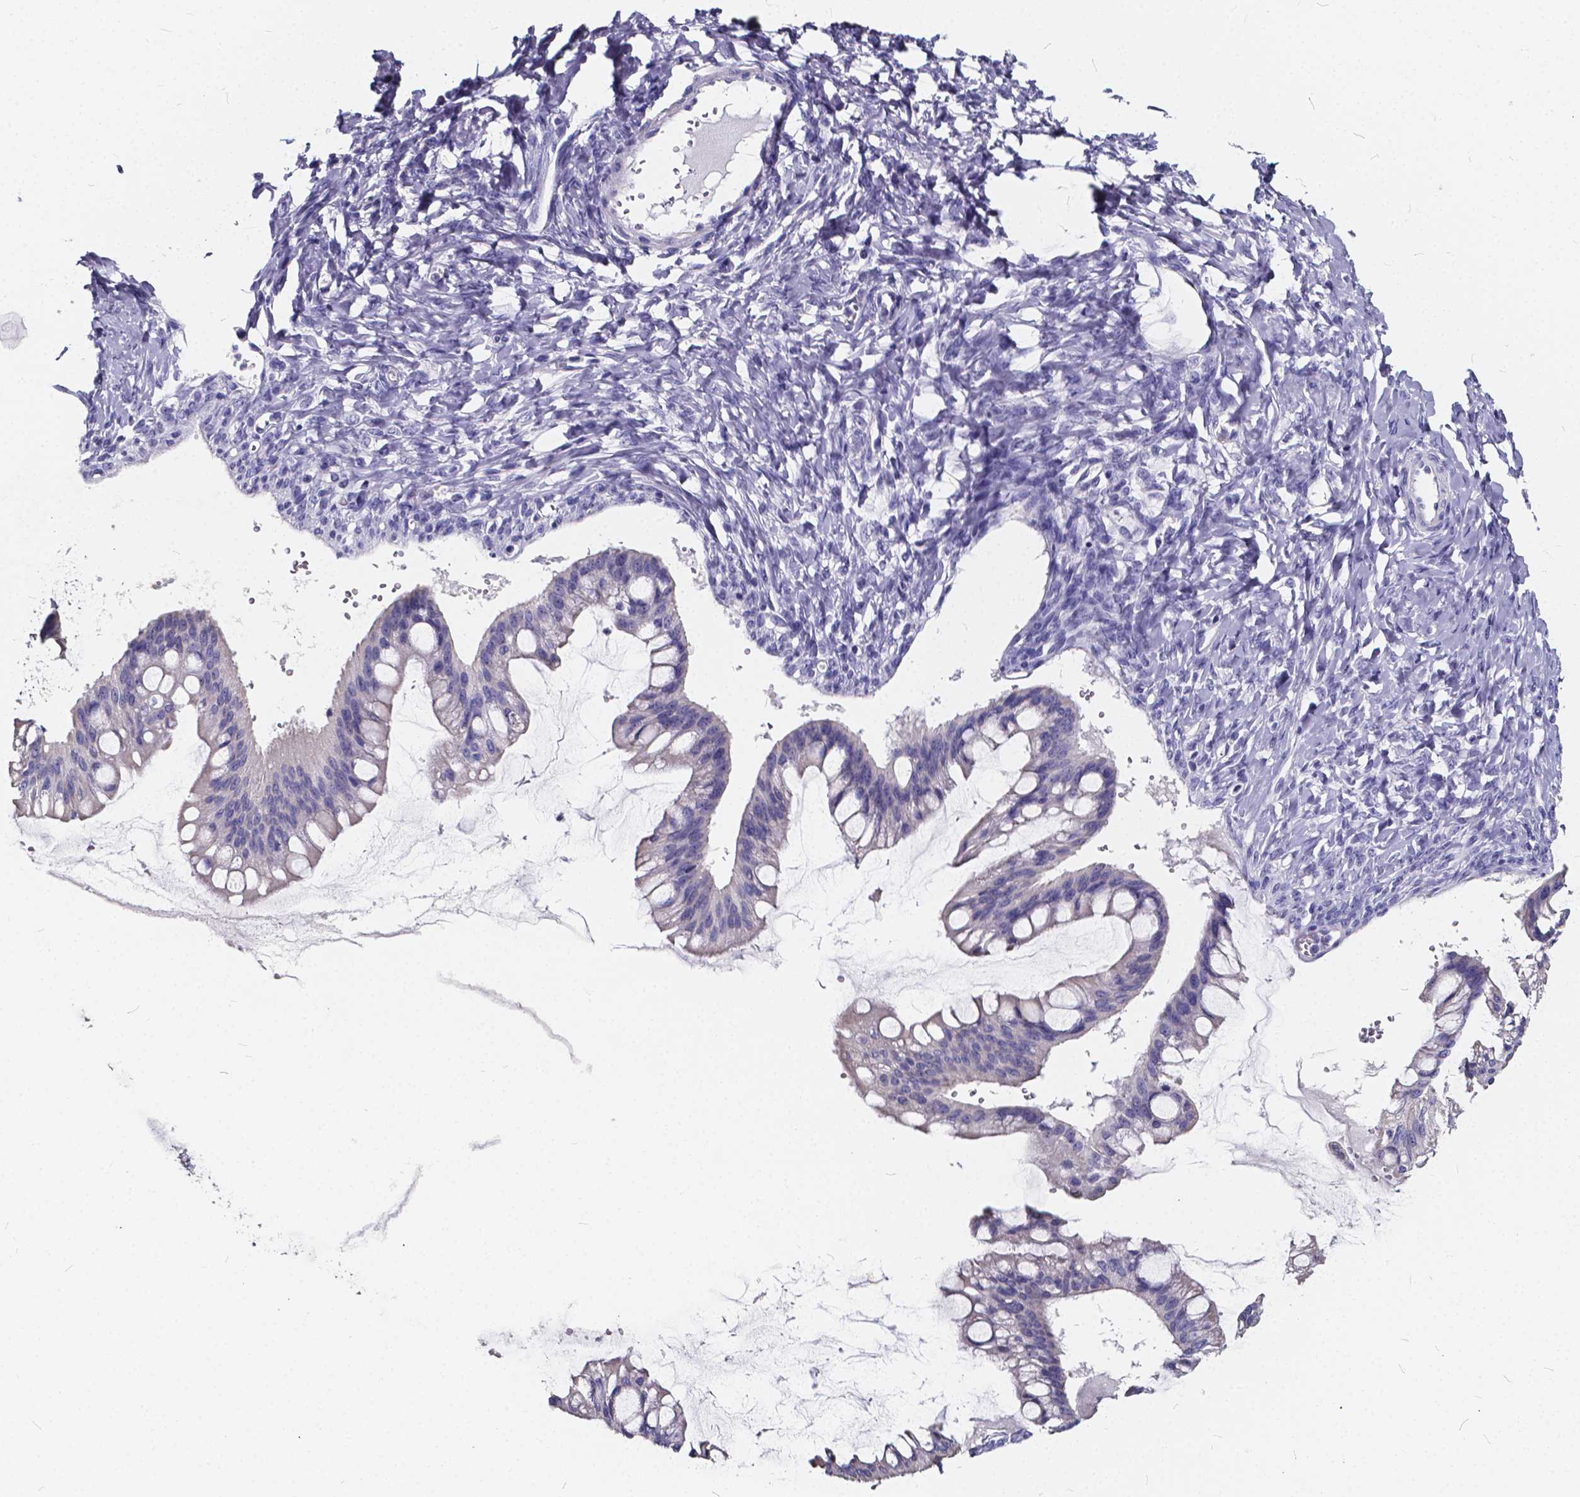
{"staining": {"intensity": "negative", "quantity": "none", "location": "none"}, "tissue": "ovarian cancer", "cell_type": "Tumor cells", "image_type": "cancer", "snomed": [{"axis": "morphology", "description": "Cystadenocarcinoma, mucinous, NOS"}, {"axis": "topography", "description": "Ovary"}], "caption": "Human mucinous cystadenocarcinoma (ovarian) stained for a protein using immunohistochemistry (IHC) exhibits no positivity in tumor cells.", "gene": "SPEF2", "patient": {"sex": "female", "age": 73}}